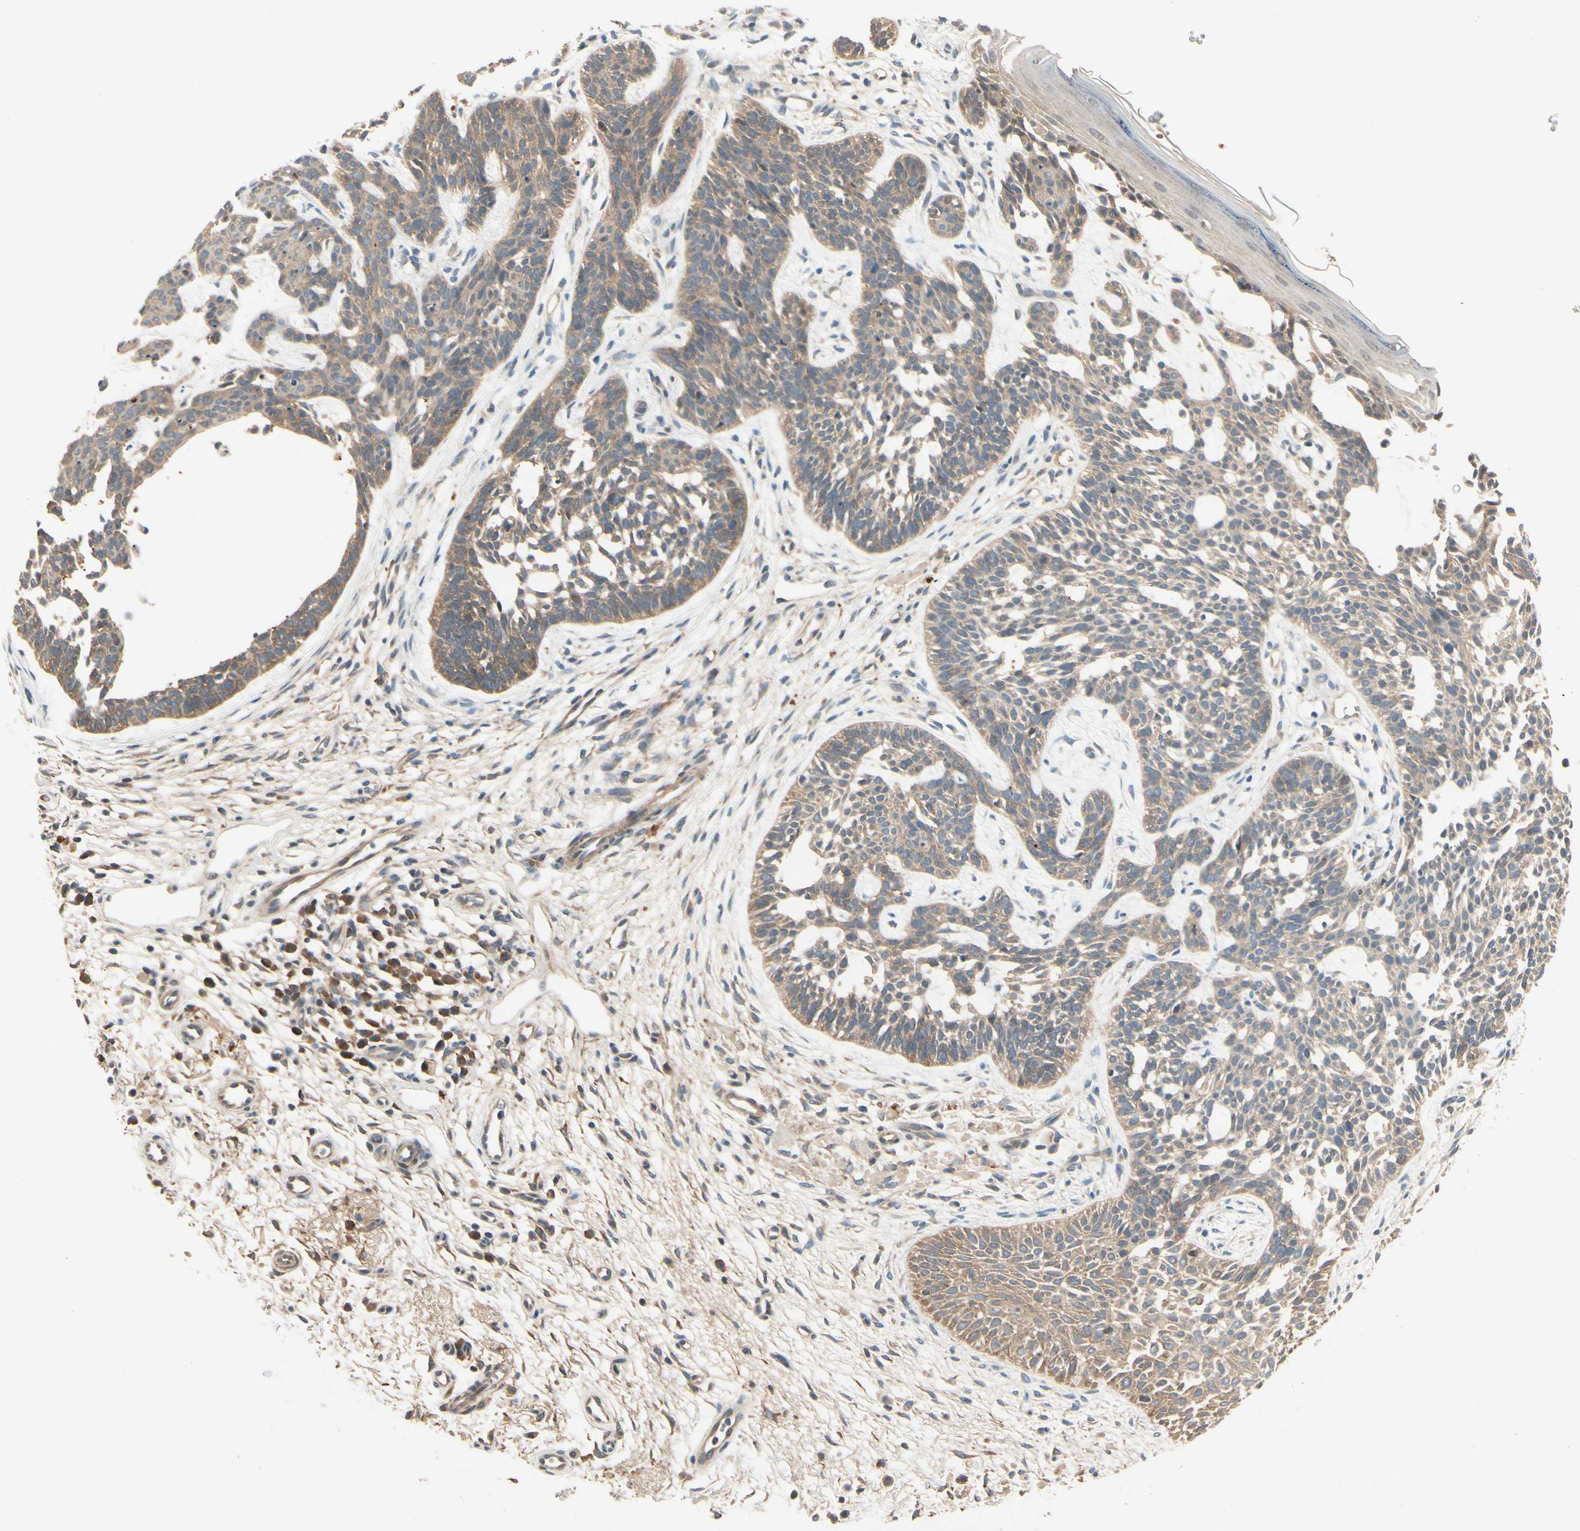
{"staining": {"intensity": "weak", "quantity": ">75%", "location": "cytoplasmic/membranous"}, "tissue": "skin cancer", "cell_type": "Tumor cells", "image_type": "cancer", "snomed": [{"axis": "morphology", "description": "Normal tissue, NOS"}, {"axis": "morphology", "description": "Basal cell carcinoma"}, {"axis": "topography", "description": "Skin"}], "caption": "The photomicrograph shows a brown stain indicating the presence of a protein in the cytoplasmic/membranous of tumor cells in skin basal cell carcinoma.", "gene": "EPHB3", "patient": {"sex": "female", "age": 69}}